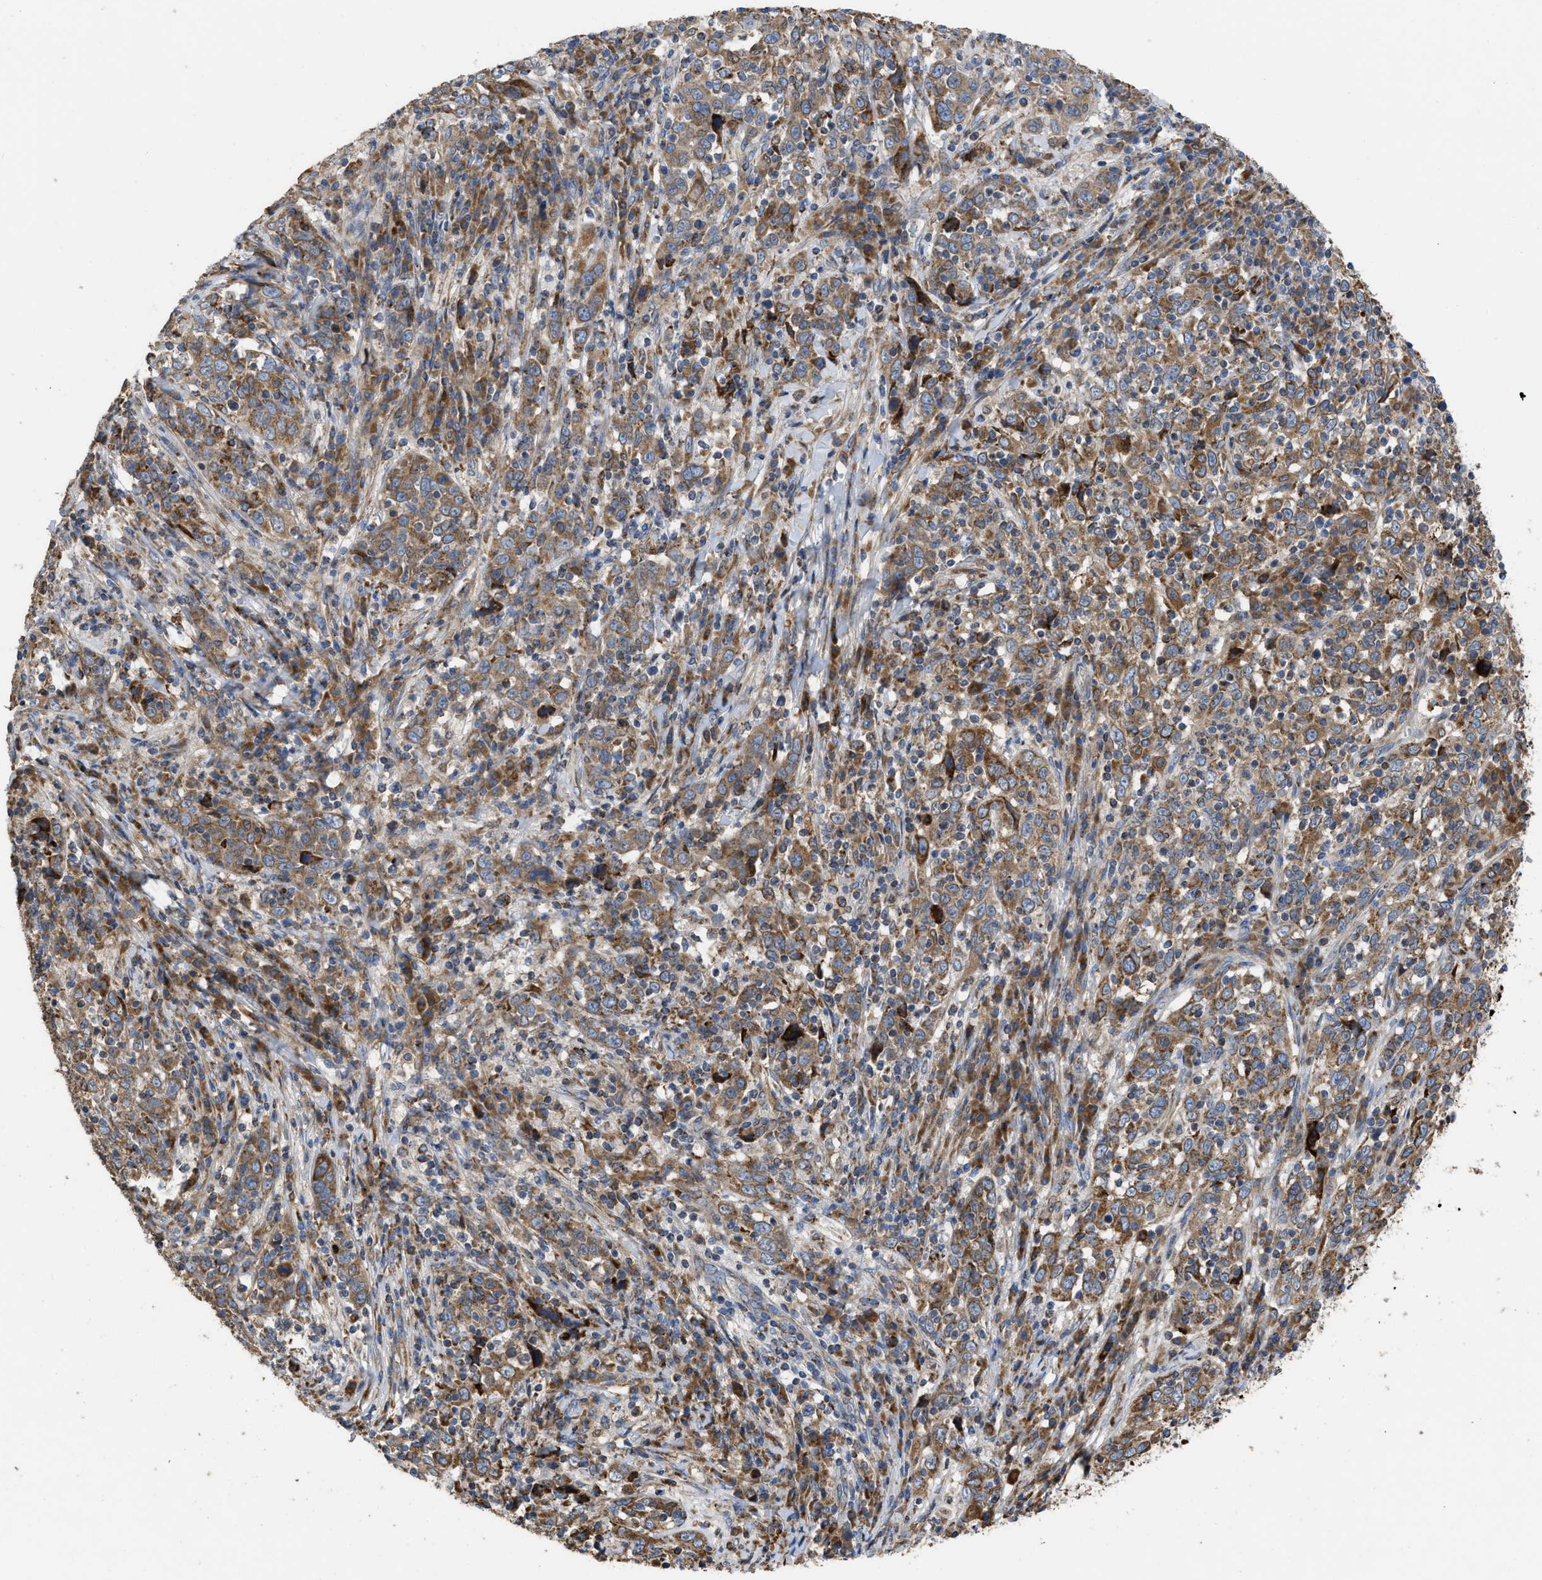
{"staining": {"intensity": "moderate", "quantity": ">75%", "location": "cytoplasmic/membranous"}, "tissue": "cervical cancer", "cell_type": "Tumor cells", "image_type": "cancer", "snomed": [{"axis": "morphology", "description": "Squamous cell carcinoma, NOS"}, {"axis": "topography", "description": "Cervix"}], "caption": "Immunohistochemistry micrograph of human cervical cancer (squamous cell carcinoma) stained for a protein (brown), which demonstrates medium levels of moderate cytoplasmic/membranous expression in approximately >75% of tumor cells.", "gene": "AK2", "patient": {"sex": "female", "age": 46}}